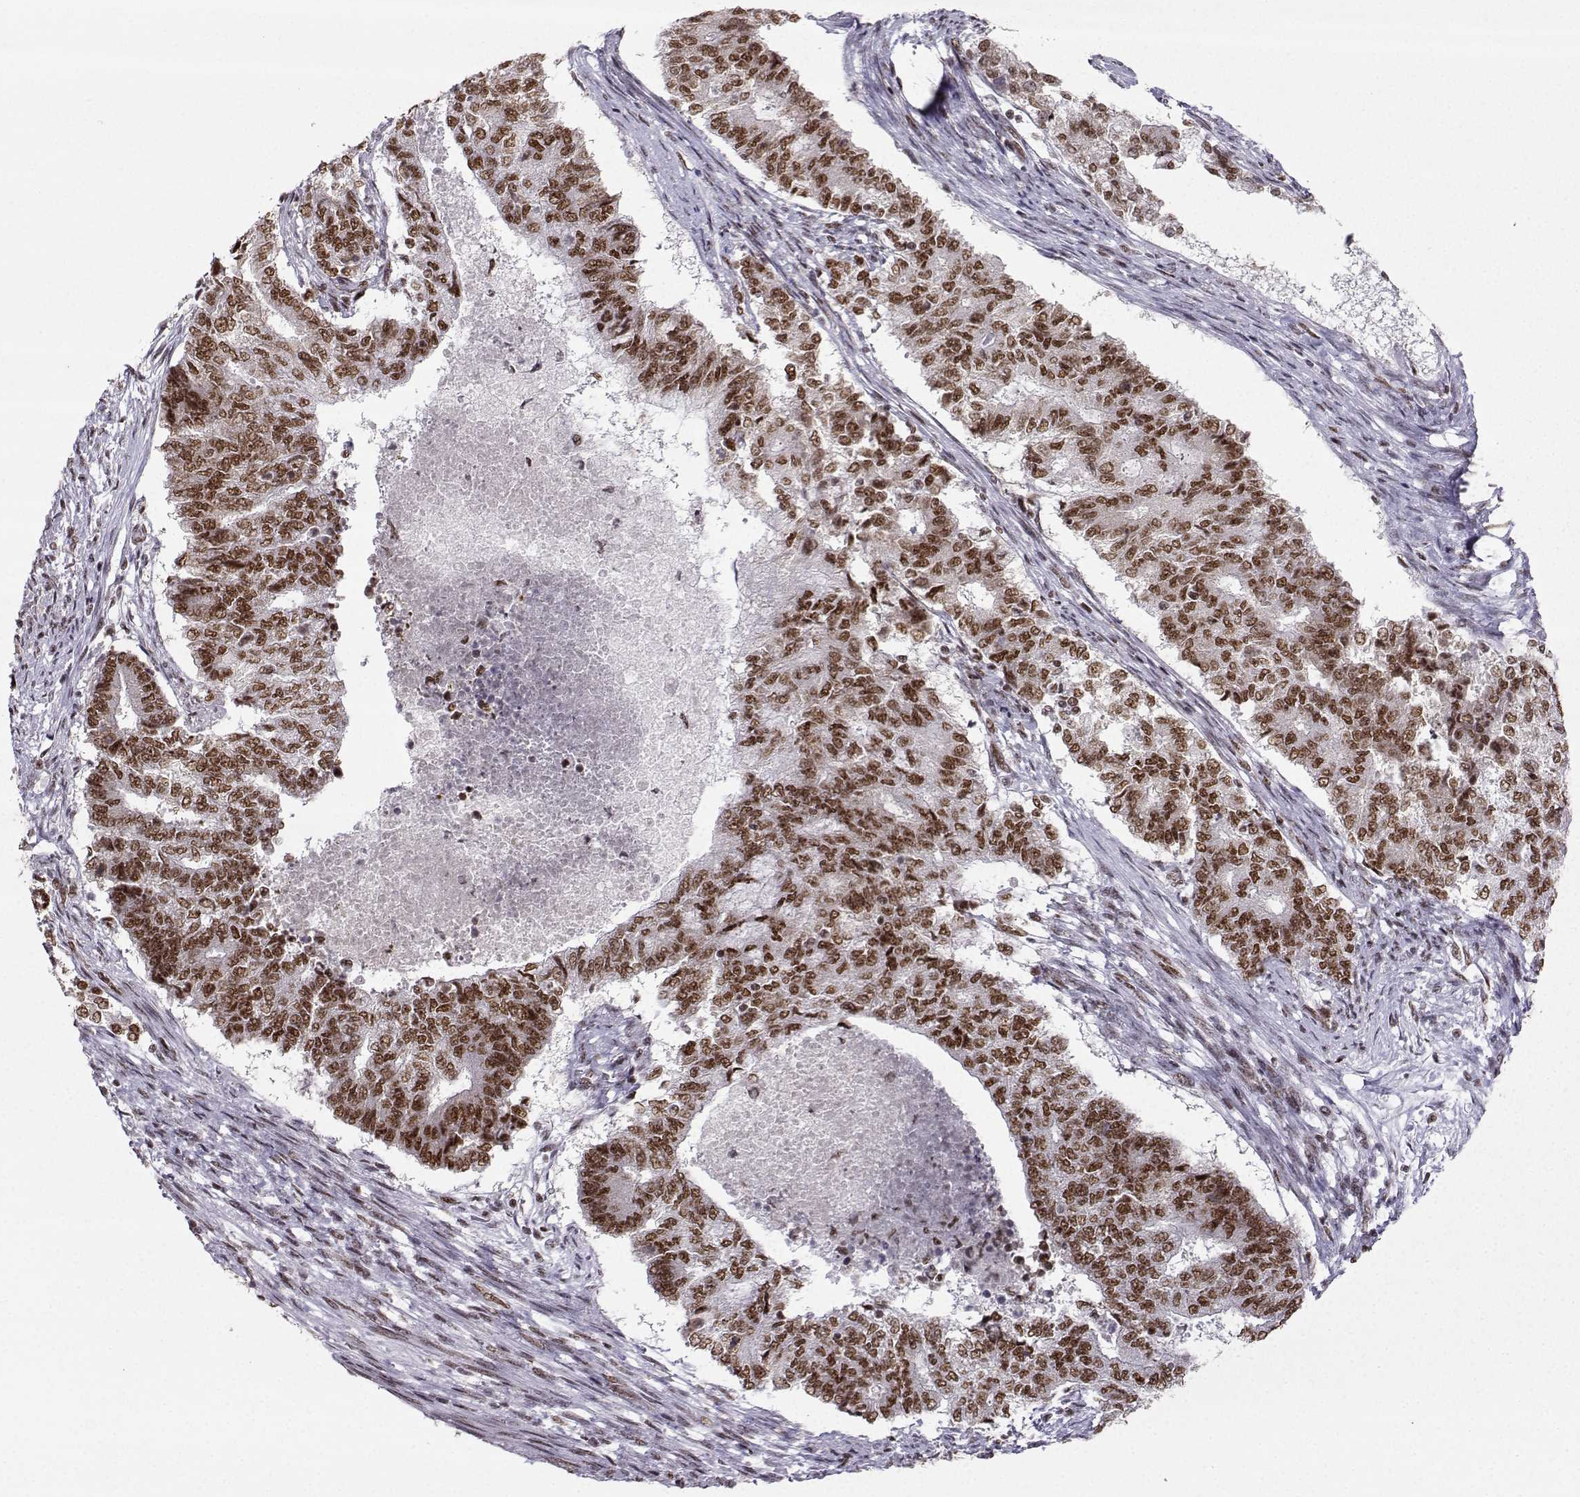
{"staining": {"intensity": "strong", "quantity": "25%-75%", "location": "nuclear"}, "tissue": "endometrial cancer", "cell_type": "Tumor cells", "image_type": "cancer", "snomed": [{"axis": "morphology", "description": "Adenocarcinoma, NOS"}, {"axis": "topography", "description": "Endometrium"}], "caption": "Immunohistochemistry (DAB) staining of adenocarcinoma (endometrial) displays strong nuclear protein staining in about 25%-75% of tumor cells.", "gene": "SNRPB2", "patient": {"sex": "female", "age": 65}}